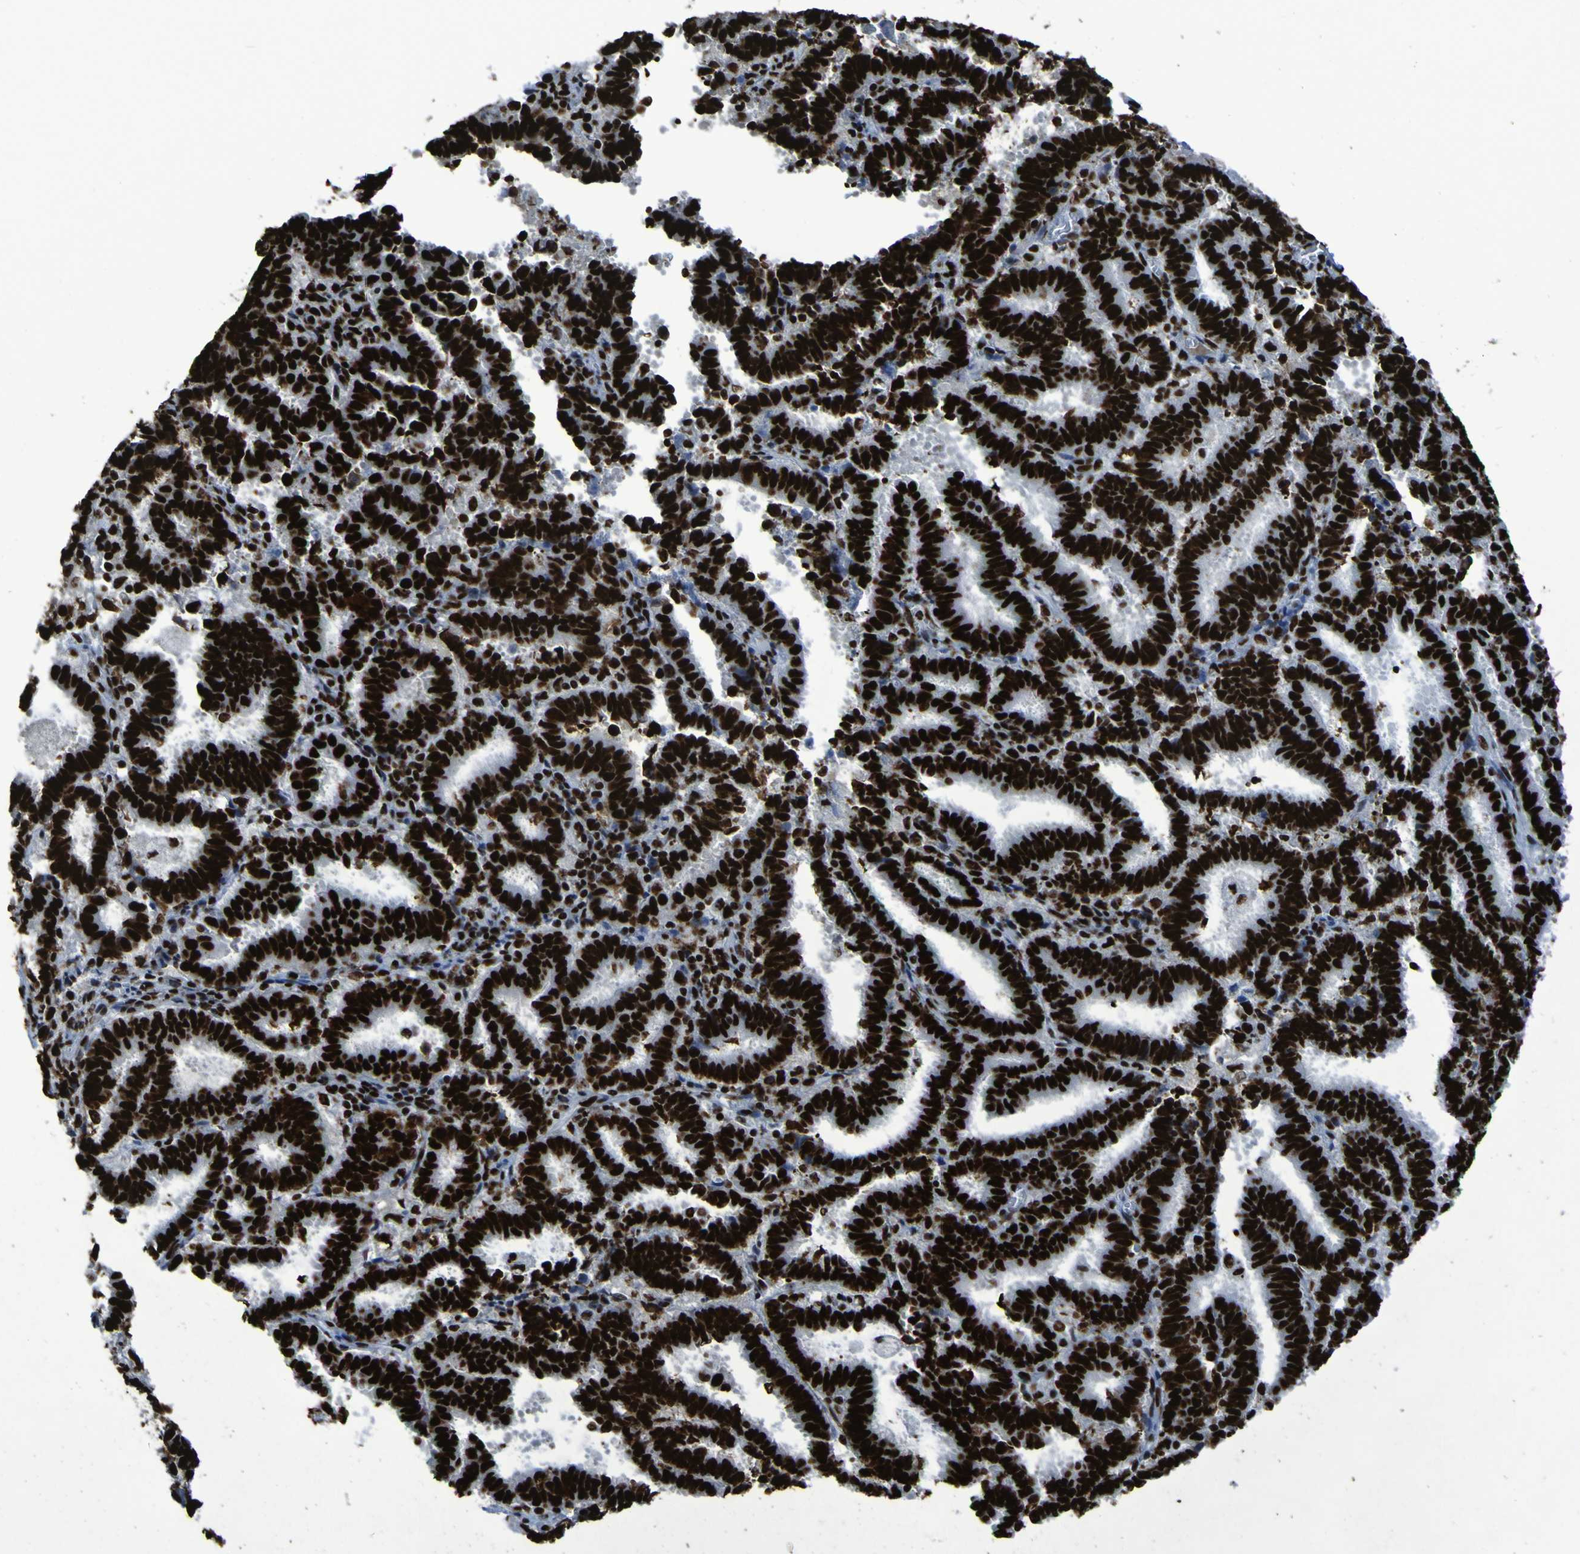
{"staining": {"intensity": "strong", "quantity": ">75%", "location": "nuclear"}, "tissue": "endometrial cancer", "cell_type": "Tumor cells", "image_type": "cancer", "snomed": [{"axis": "morphology", "description": "Adenocarcinoma, NOS"}, {"axis": "topography", "description": "Uterus"}], "caption": "The immunohistochemical stain labels strong nuclear expression in tumor cells of adenocarcinoma (endometrial) tissue.", "gene": "NPM1", "patient": {"sex": "female", "age": 83}}